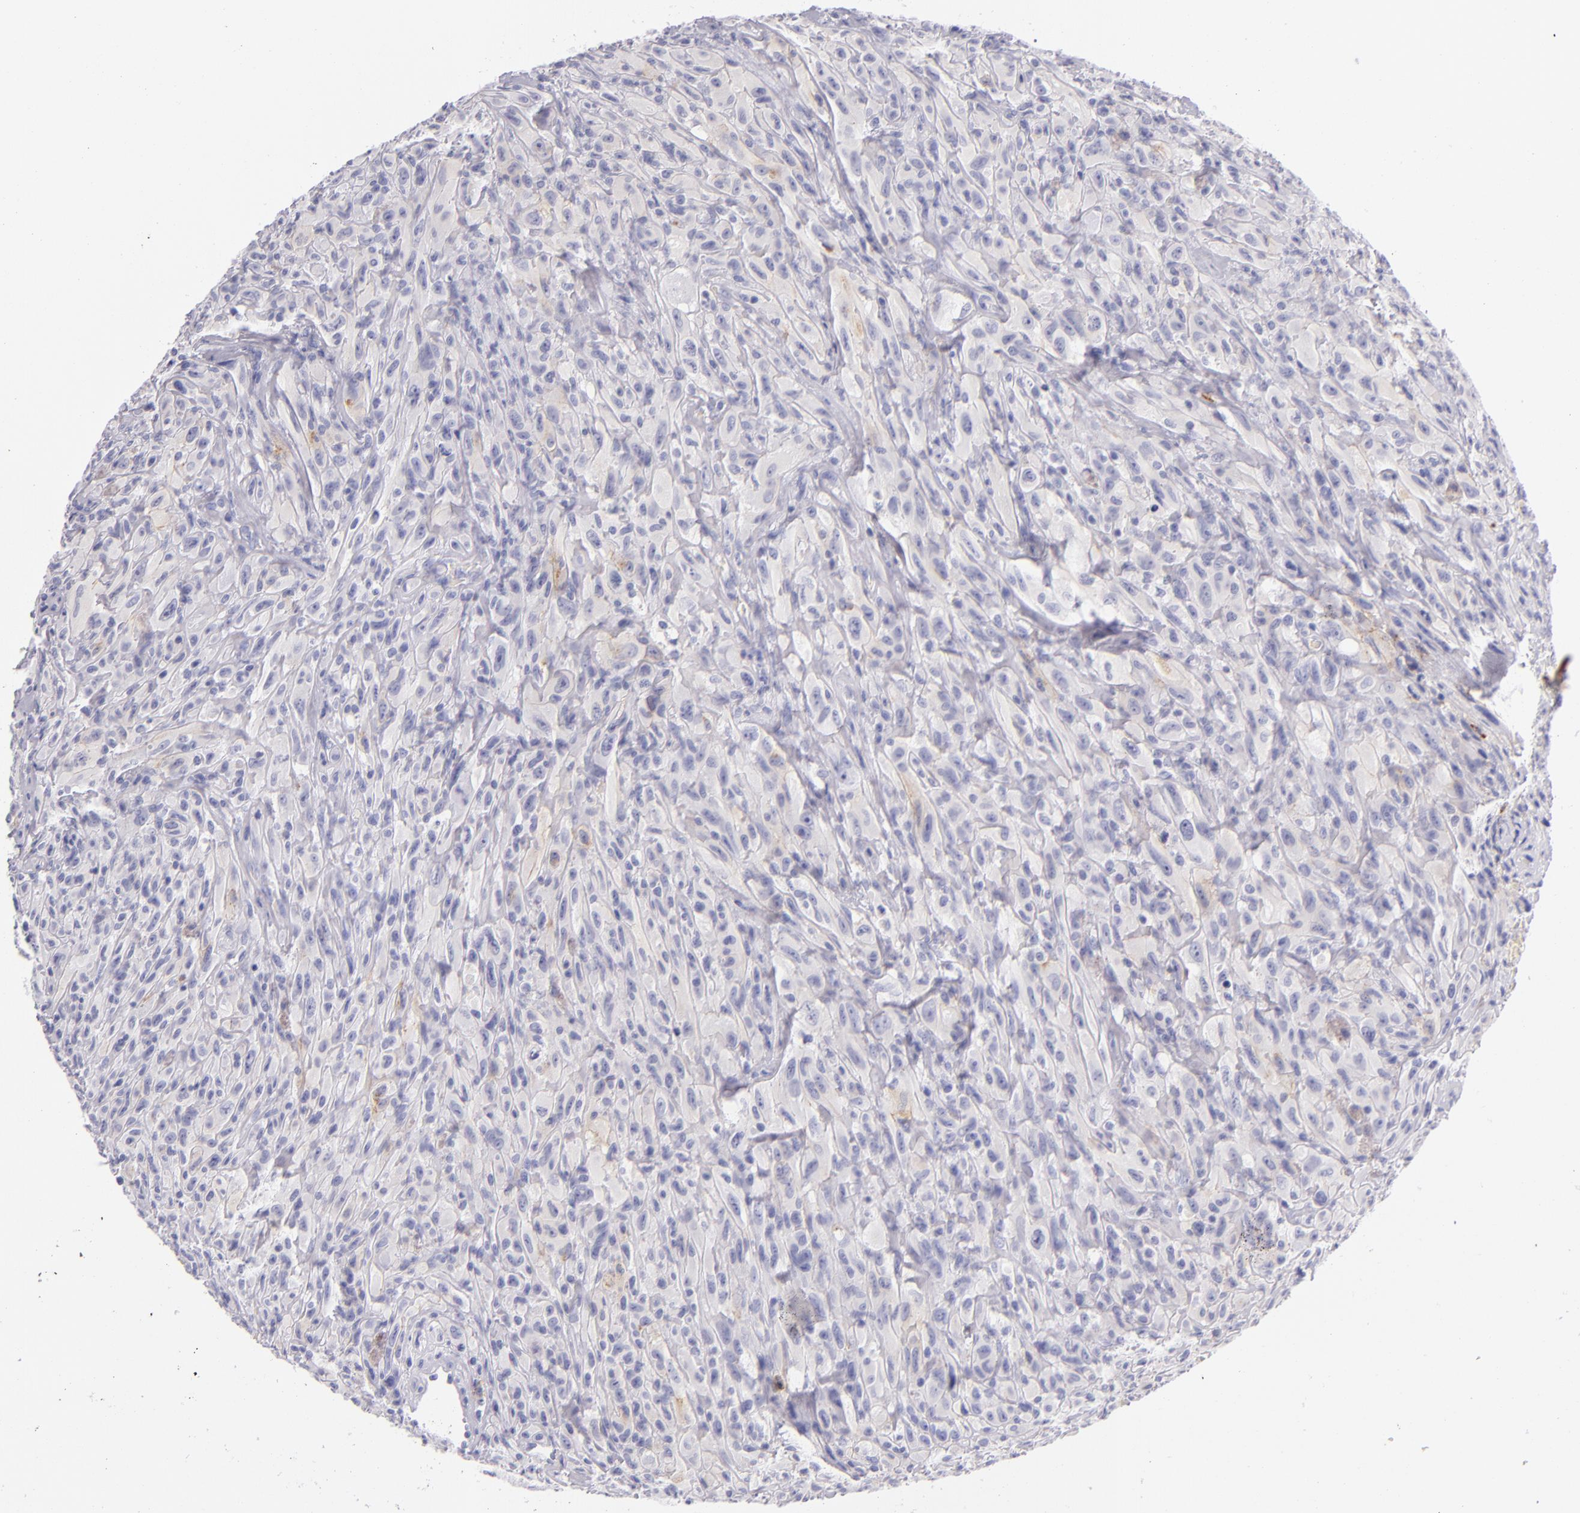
{"staining": {"intensity": "weak", "quantity": "<25%", "location": "cytoplasmic/membranous"}, "tissue": "glioma", "cell_type": "Tumor cells", "image_type": "cancer", "snomed": [{"axis": "morphology", "description": "Glioma, malignant, High grade"}, {"axis": "topography", "description": "Brain"}], "caption": "An immunohistochemistry (IHC) histopathology image of malignant high-grade glioma is shown. There is no staining in tumor cells of malignant high-grade glioma.", "gene": "CDH3", "patient": {"sex": "male", "age": 48}}